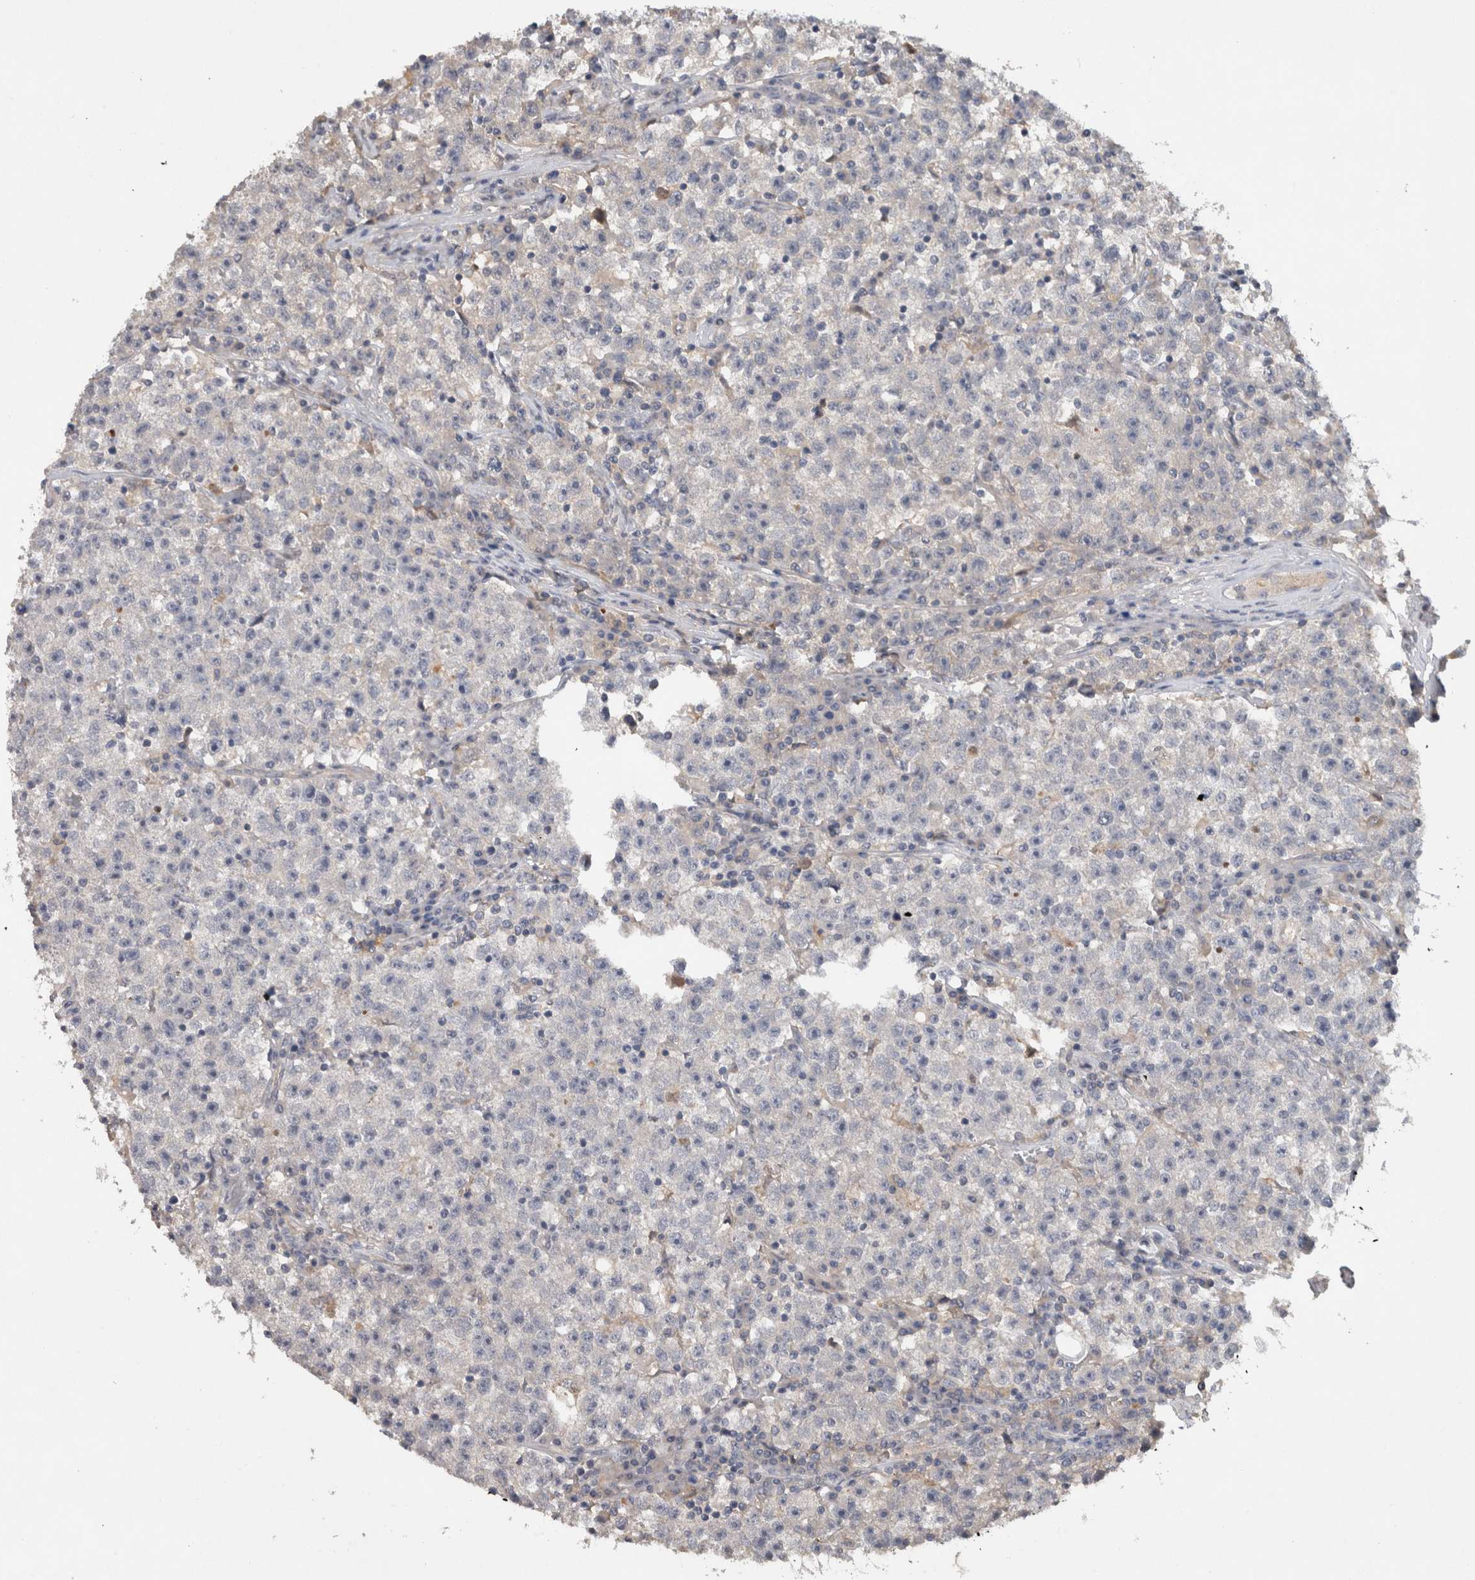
{"staining": {"intensity": "negative", "quantity": "none", "location": "none"}, "tissue": "testis cancer", "cell_type": "Tumor cells", "image_type": "cancer", "snomed": [{"axis": "morphology", "description": "Seminoma, NOS"}, {"axis": "topography", "description": "Testis"}], "caption": "High power microscopy histopathology image of an immunohistochemistry (IHC) histopathology image of testis cancer (seminoma), revealing no significant staining in tumor cells.", "gene": "HEXD", "patient": {"sex": "male", "age": 22}}